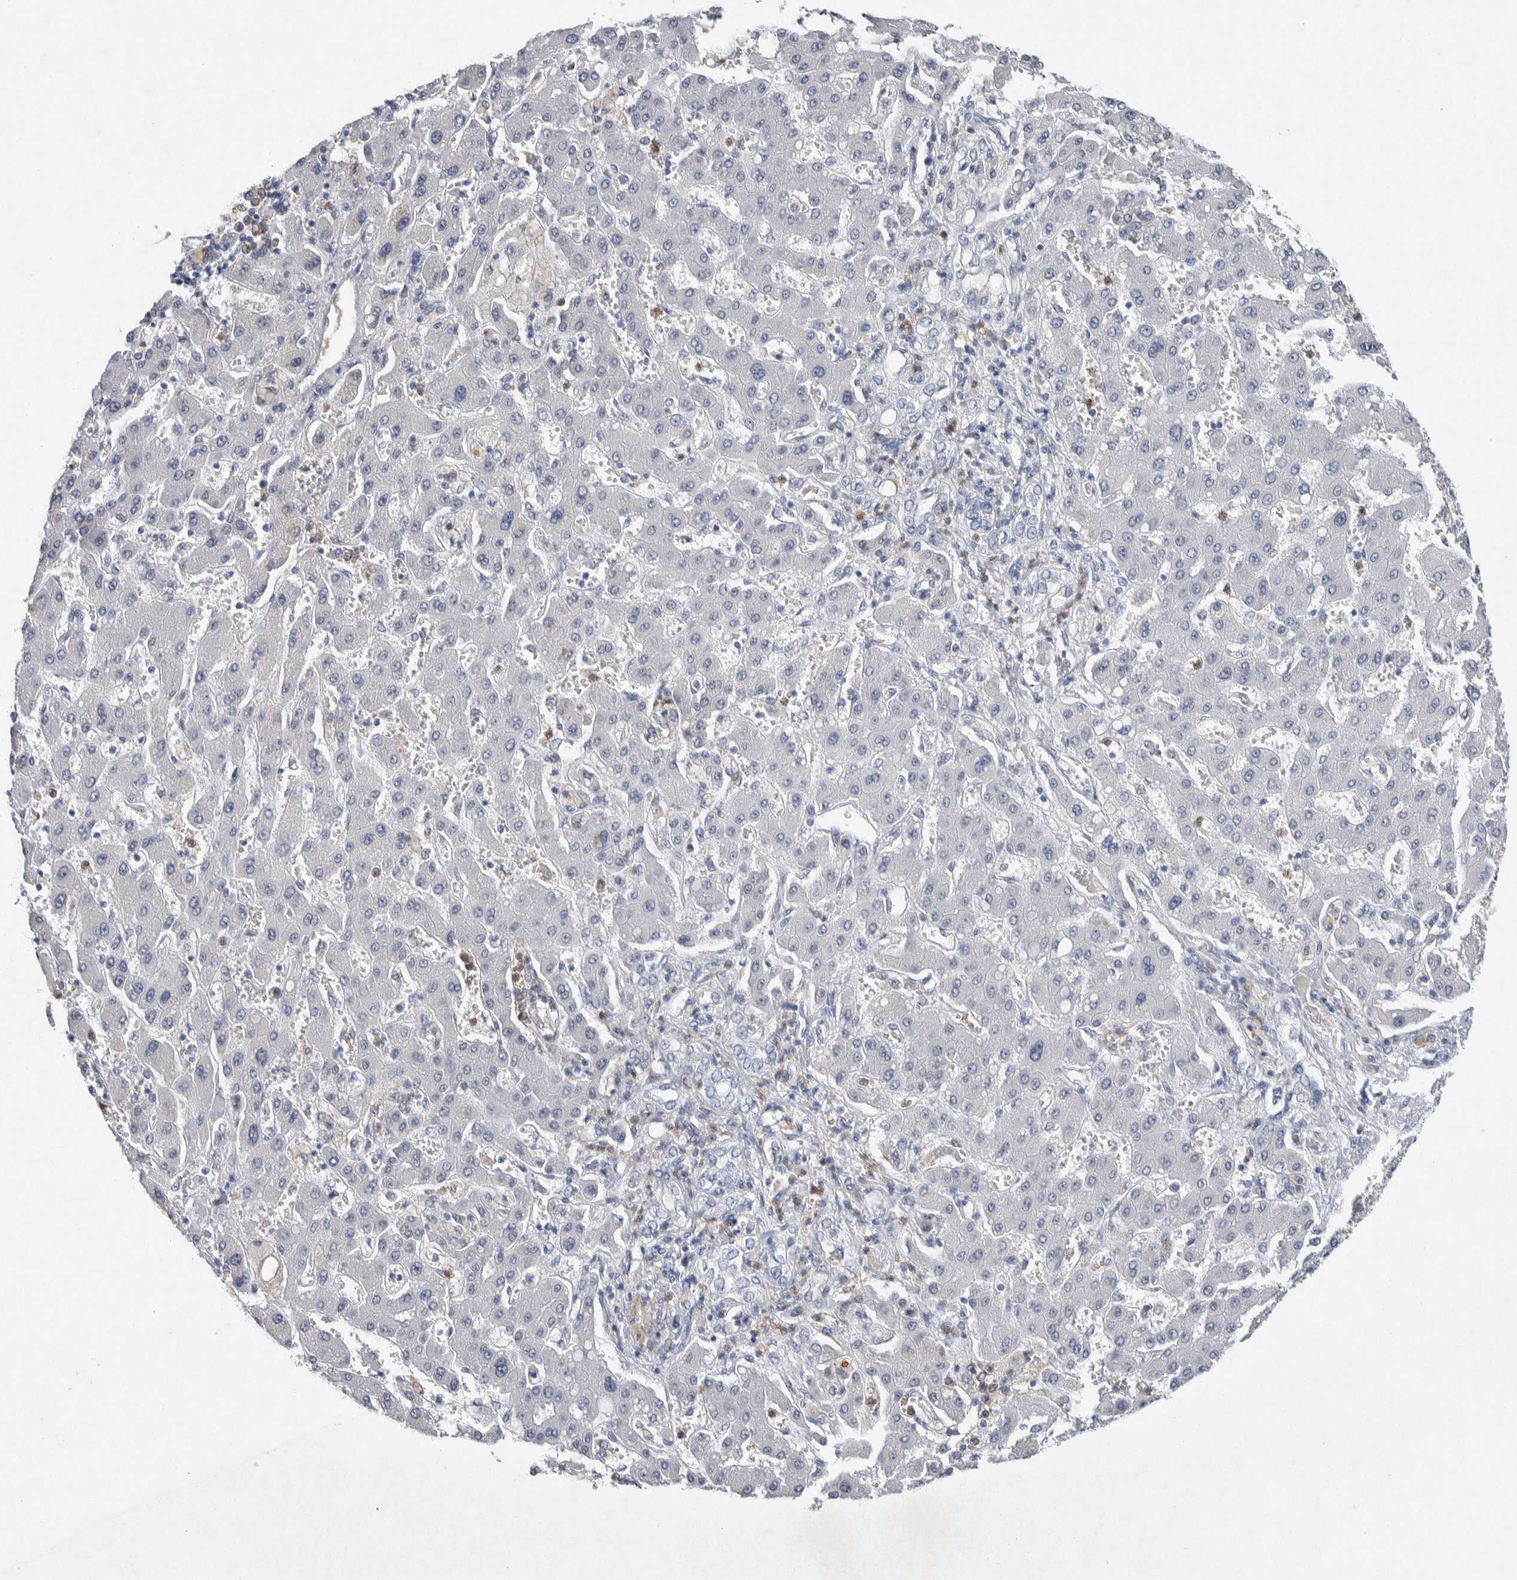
{"staining": {"intensity": "negative", "quantity": "none", "location": "none"}, "tissue": "liver cancer", "cell_type": "Tumor cells", "image_type": "cancer", "snomed": [{"axis": "morphology", "description": "Cholangiocarcinoma"}, {"axis": "topography", "description": "Liver"}], "caption": "DAB immunohistochemical staining of cholangiocarcinoma (liver) shows no significant expression in tumor cells.", "gene": "NCF2", "patient": {"sex": "male", "age": 50}}